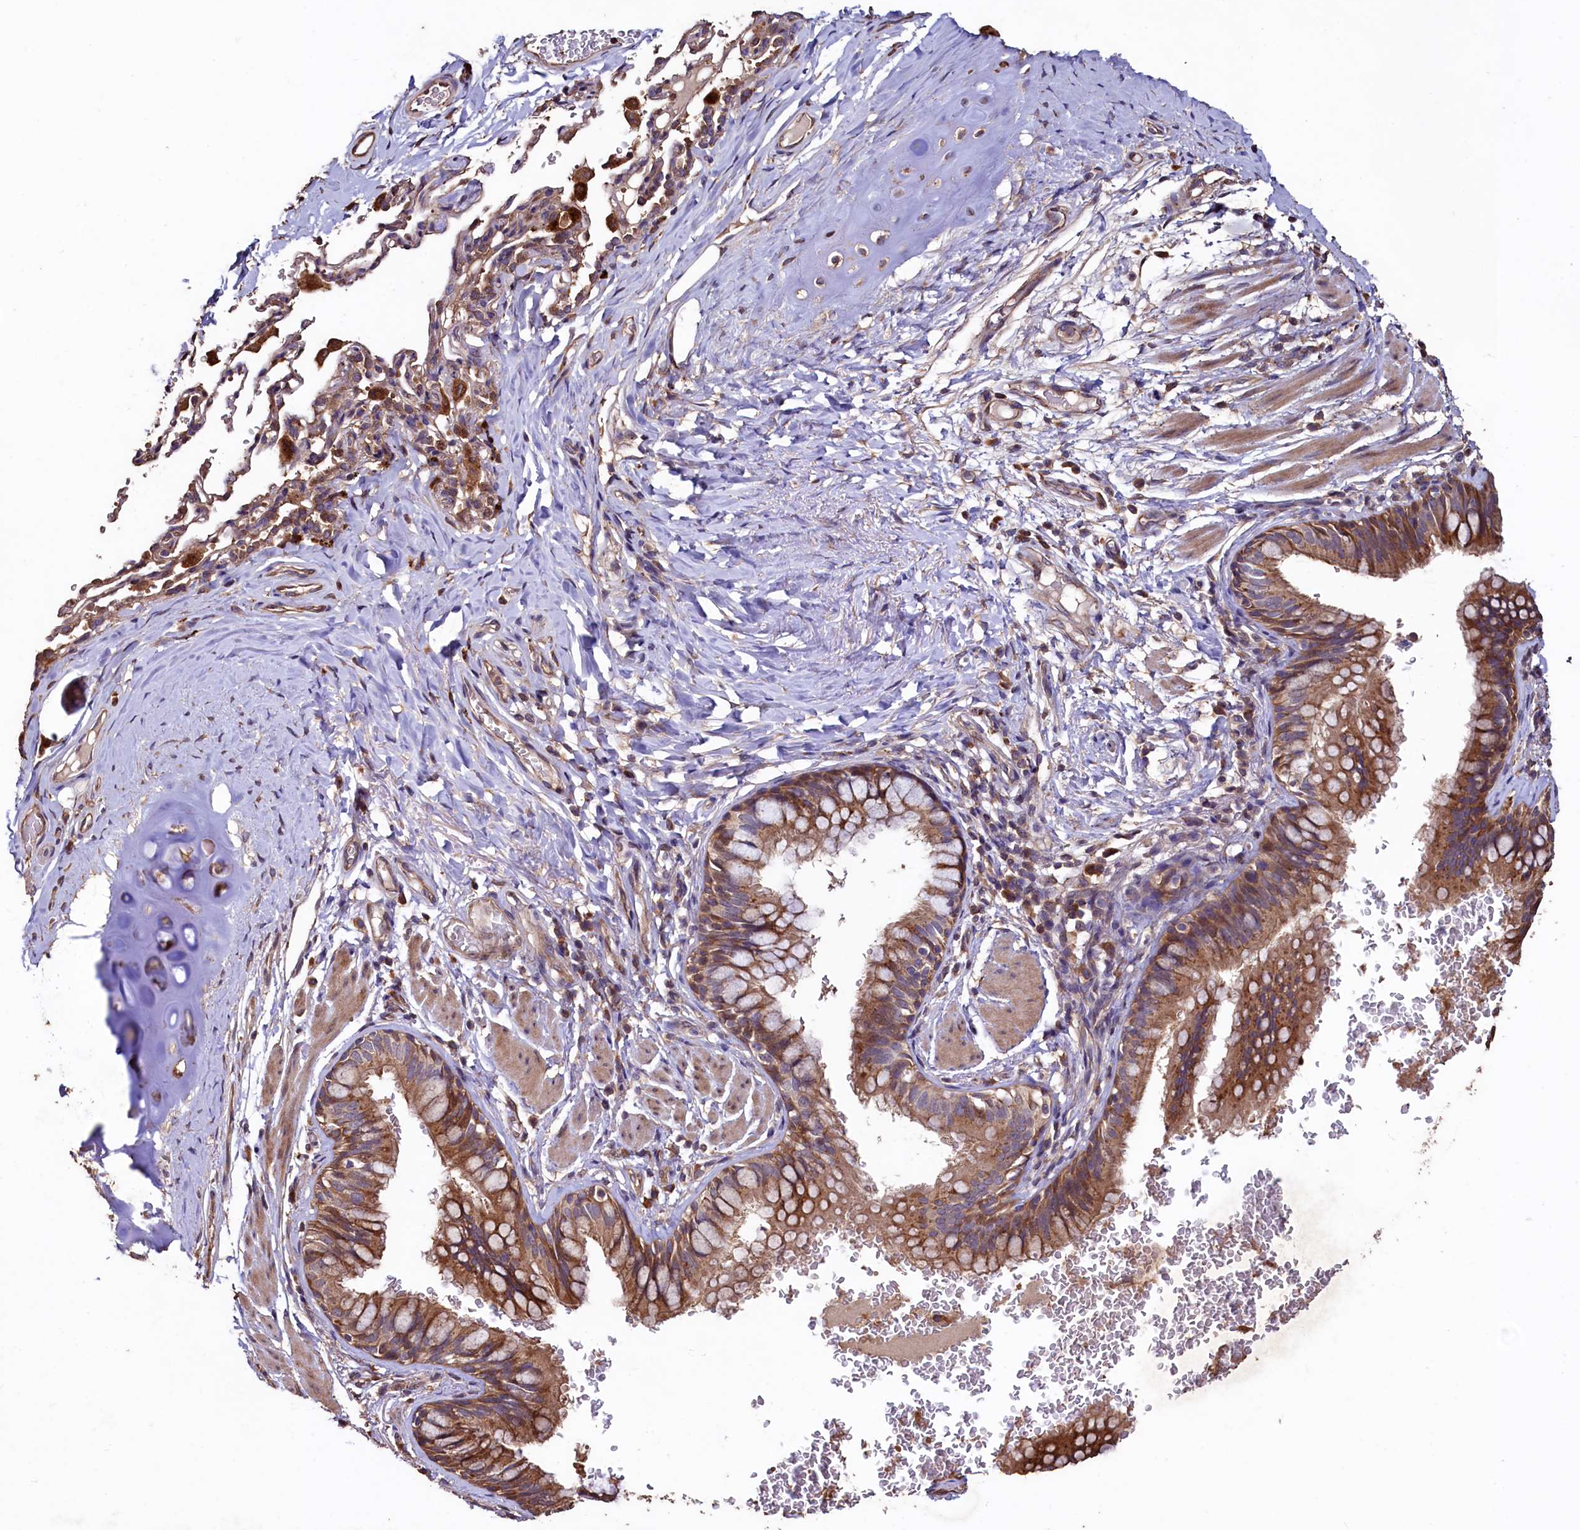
{"staining": {"intensity": "moderate", "quantity": ">75%", "location": "cytoplasmic/membranous"}, "tissue": "bronchus", "cell_type": "Respiratory epithelial cells", "image_type": "normal", "snomed": [{"axis": "morphology", "description": "Normal tissue, NOS"}, {"axis": "topography", "description": "Cartilage tissue"}, {"axis": "topography", "description": "Bronchus"}], "caption": "Bronchus was stained to show a protein in brown. There is medium levels of moderate cytoplasmic/membranous expression in about >75% of respiratory epithelial cells.", "gene": "TMEM98", "patient": {"sex": "female", "age": 36}}